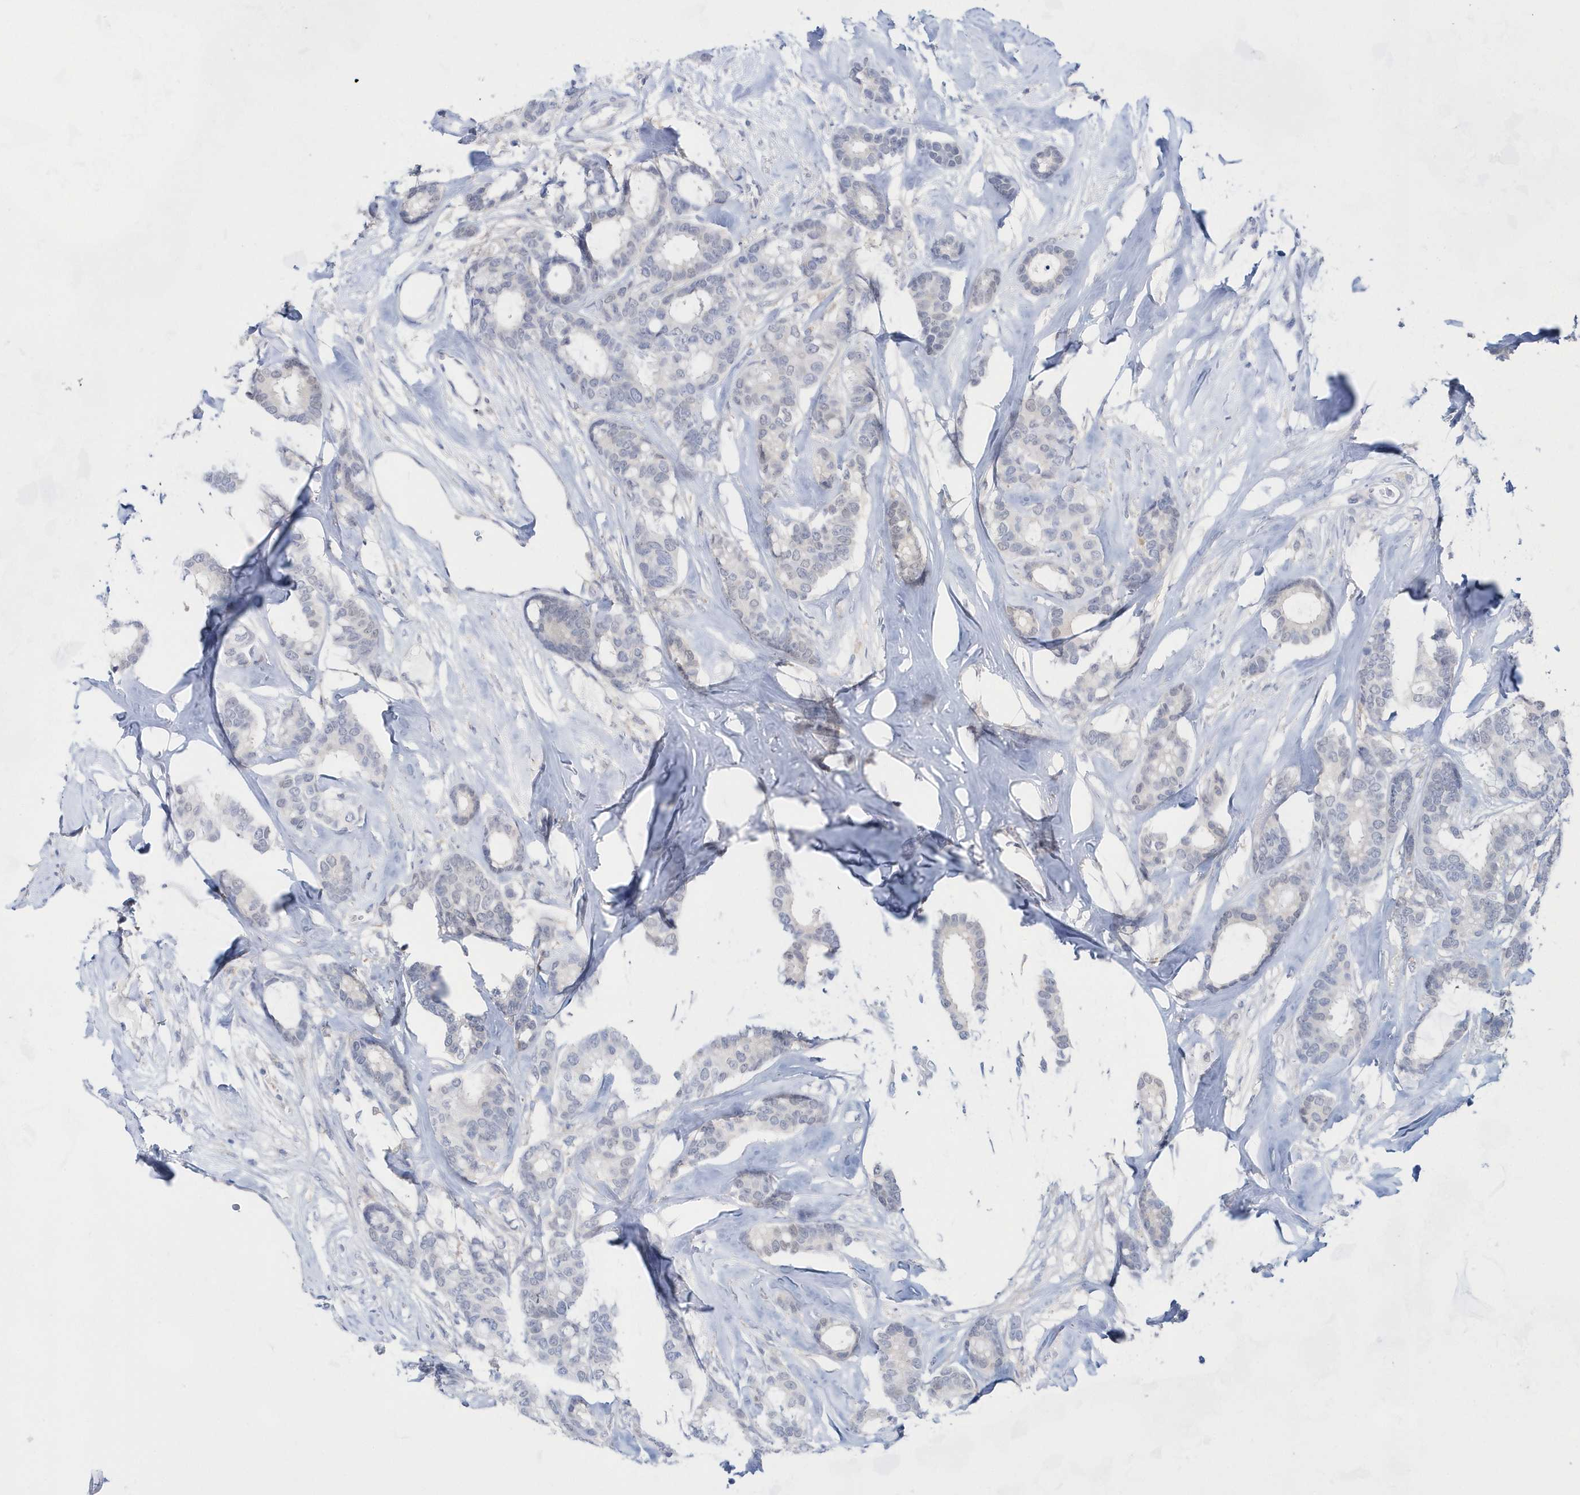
{"staining": {"intensity": "negative", "quantity": "none", "location": "none"}, "tissue": "breast cancer", "cell_type": "Tumor cells", "image_type": "cancer", "snomed": [{"axis": "morphology", "description": "Duct carcinoma"}, {"axis": "topography", "description": "Breast"}], "caption": "This is an IHC photomicrograph of human breast cancer. There is no expression in tumor cells.", "gene": "BDH2", "patient": {"sex": "female", "age": 87}}